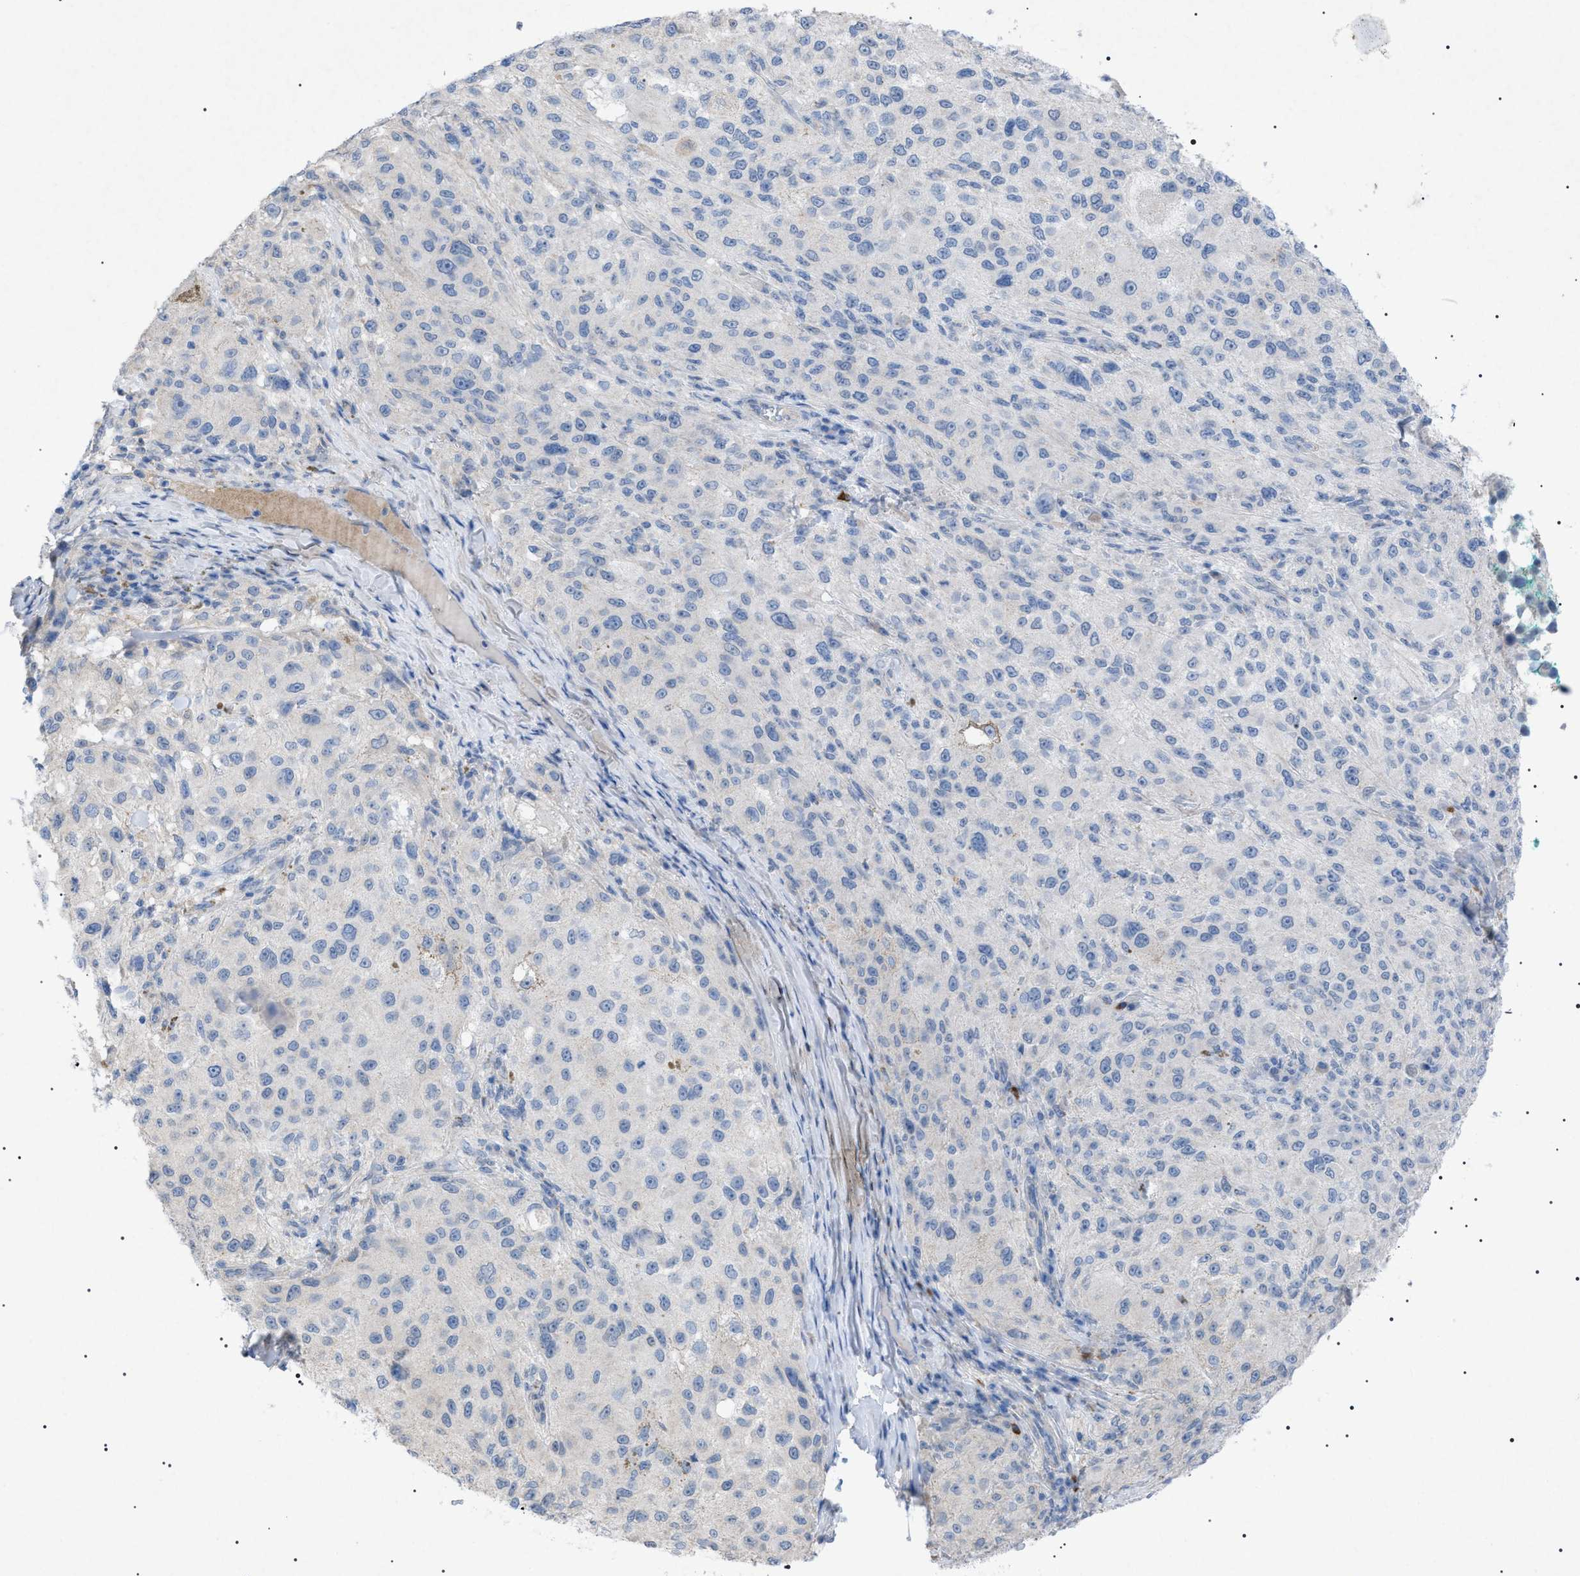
{"staining": {"intensity": "negative", "quantity": "none", "location": "none"}, "tissue": "melanoma", "cell_type": "Tumor cells", "image_type": "cancer", "snomed": [{"axis": "morphology", "description": "Necrosis, NOS"}, {"axis": "morphology", "description": "Malignant melanoma, NOS"}, {"axis": "topography", "description": "Skin"}], "caption": "Malignant melanoma was stained to show a protein in brown. There is no significant staining in tumor cells. The staining is performed using DAB (3,3'-diaminobenzidine) brown chromogen with nuclei counter-stained in using hematoxylin.", "gene": "ADAMTS1", "patient": {"sex": "female", "age": 87}}